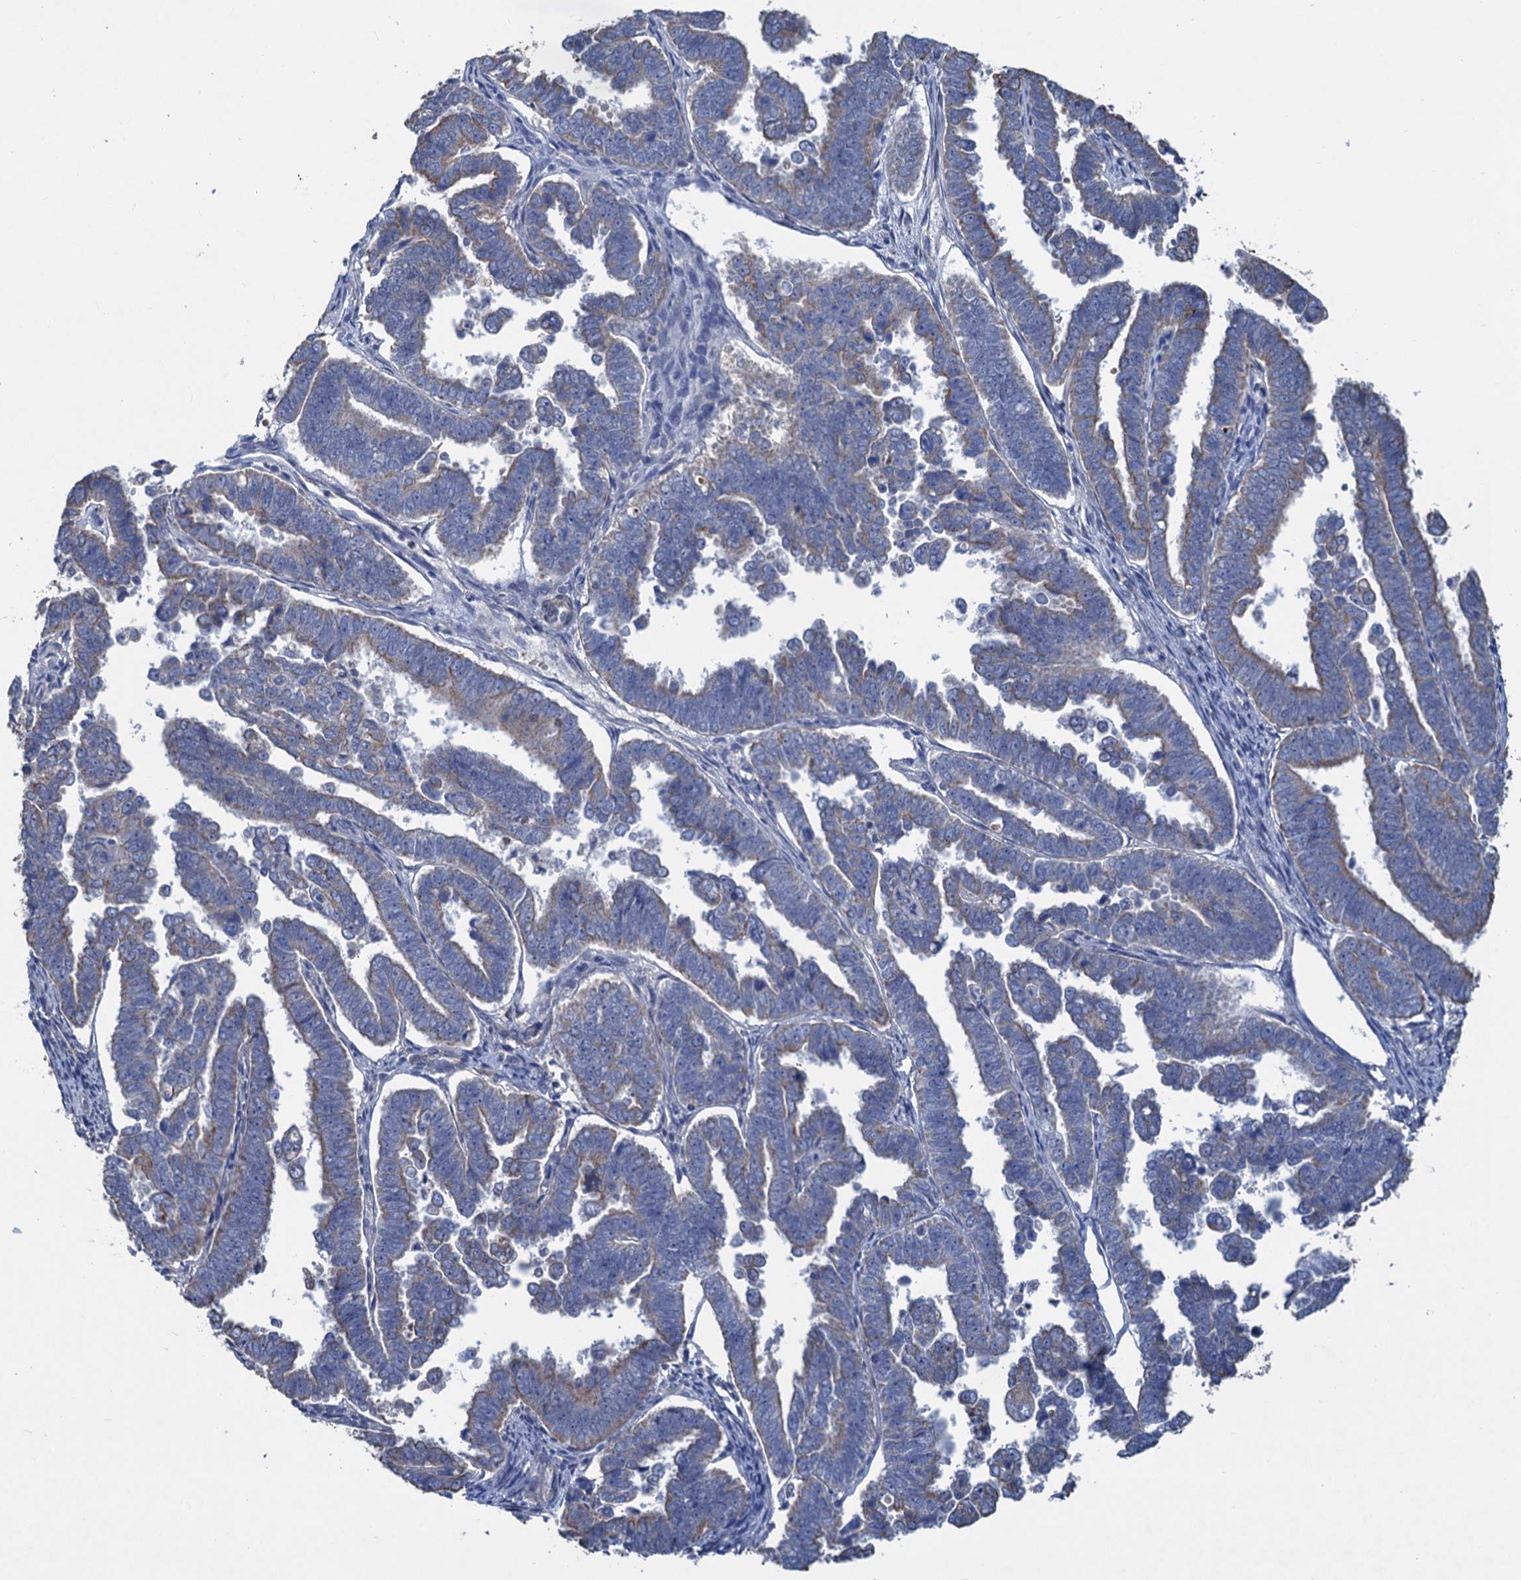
{"staining": {"intensity": "weak", "quantity": "<25%", "location": "cytoplasmic/membranous"}, "tissue": "endometrial cancer", "cell_type": "Tumor cells", "image_type": "cancer", "snomed": [{"axis": "morphology", "description": "Adenocarcinoma, NOS"}, {"axis": "topography", "description": "Endometrium"}], "caption": "An immunohistochemistry (IHC) histopathology image of adenocarcinoma (endometrial) is shown. There is no staining in tumor cells of adenocarcinoma (endometrial).", "gene": "SMCO3", "patient": {"sex": "female", "age": 75}}